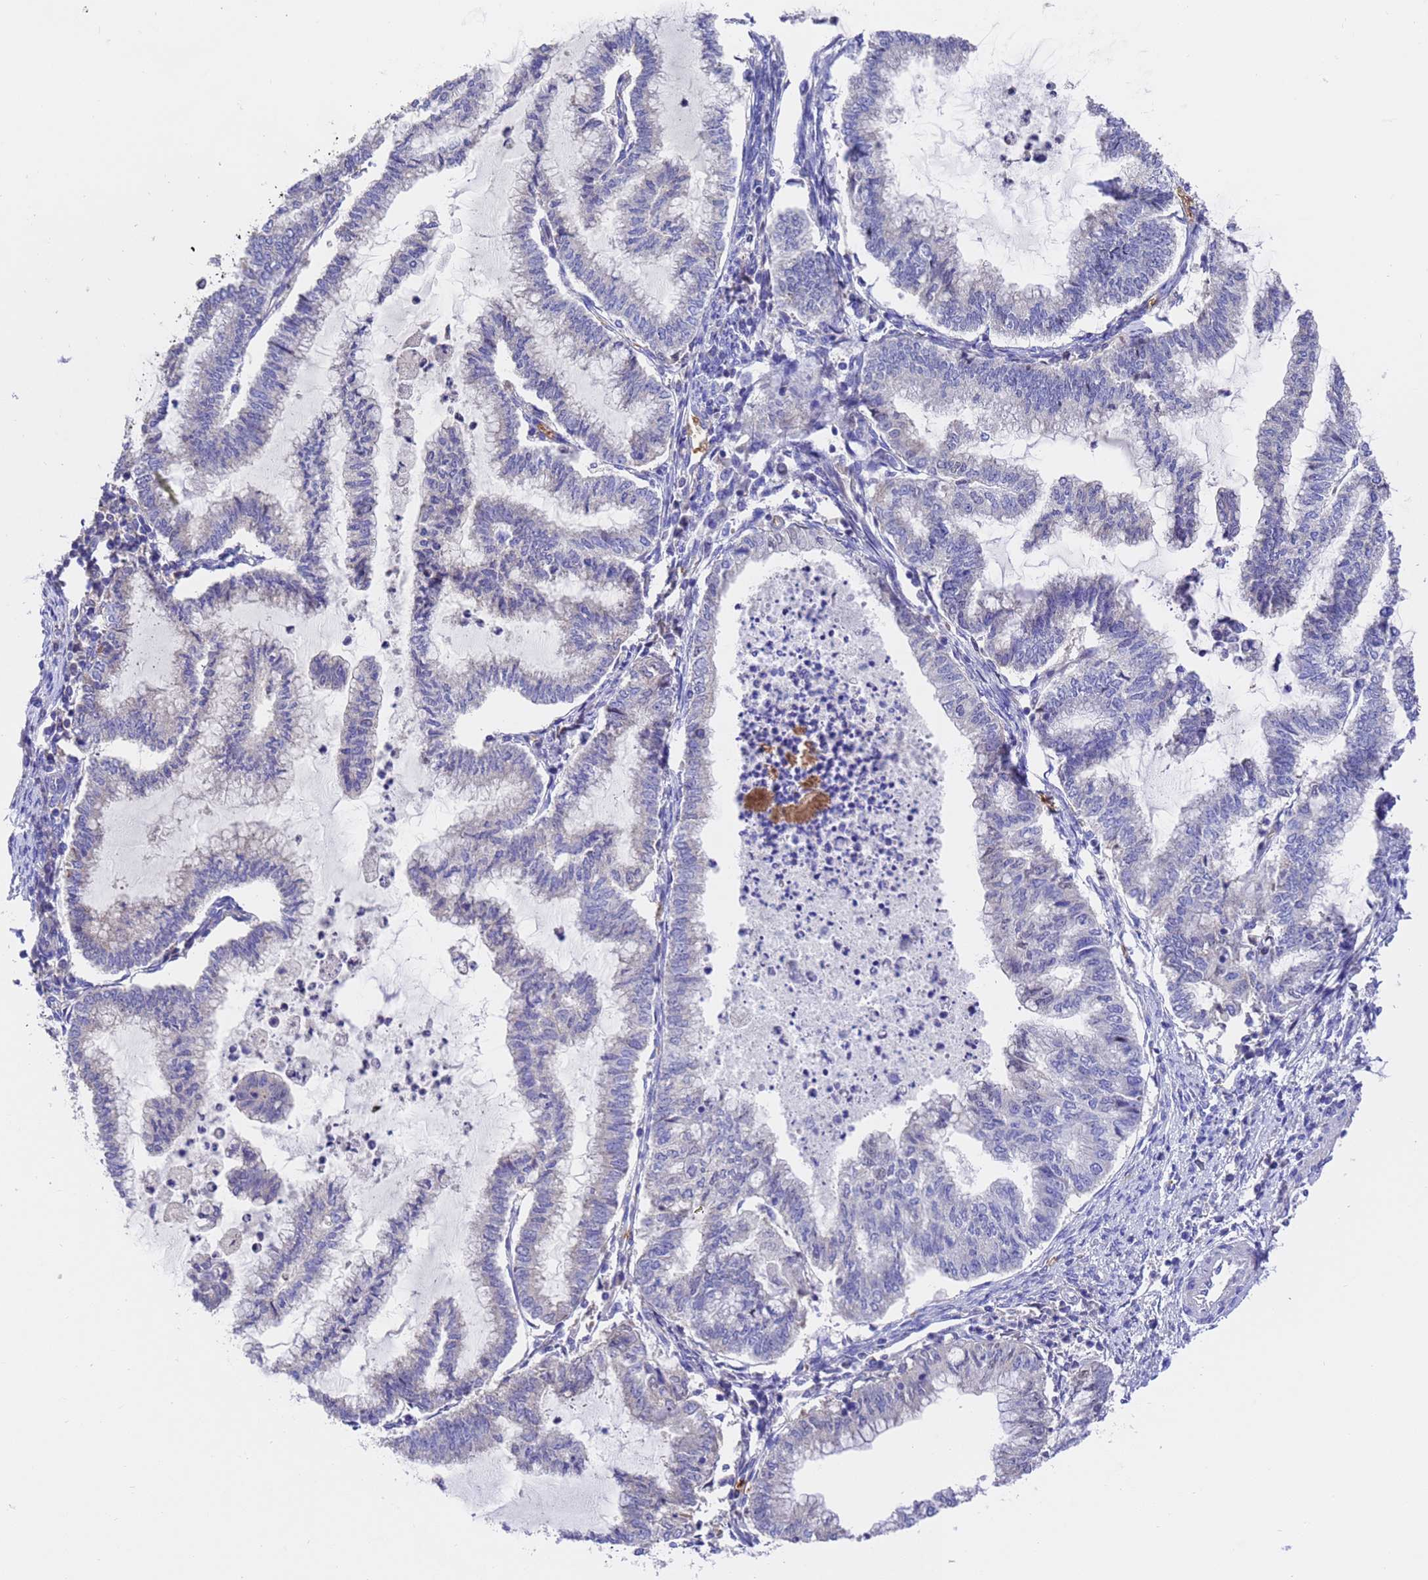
{"staining": {"intensity": "negative", "quantity": "none", "location": "none"}, "tissue": "endometrial cancer", "cell_type": "Tumor cells", "image_type": "cancer", "snomed": [{"axis": "morphology", "description": "Adenocarcinoma, NOS"}, {"axis": "topography", "description": "Endometrium"}], "caption": "An immunohistochemistry (IHC) photomicrograph of endometrial cancer (adenocarcinoma) is shown. There is no staining in tumor cells of endometrial cancer (adenocarcinoma). (Immunohistochemistry, brightfield microscopy, high magnification).", "gene": "ELP6", "patient": {"sex": "female", "age": 79}}